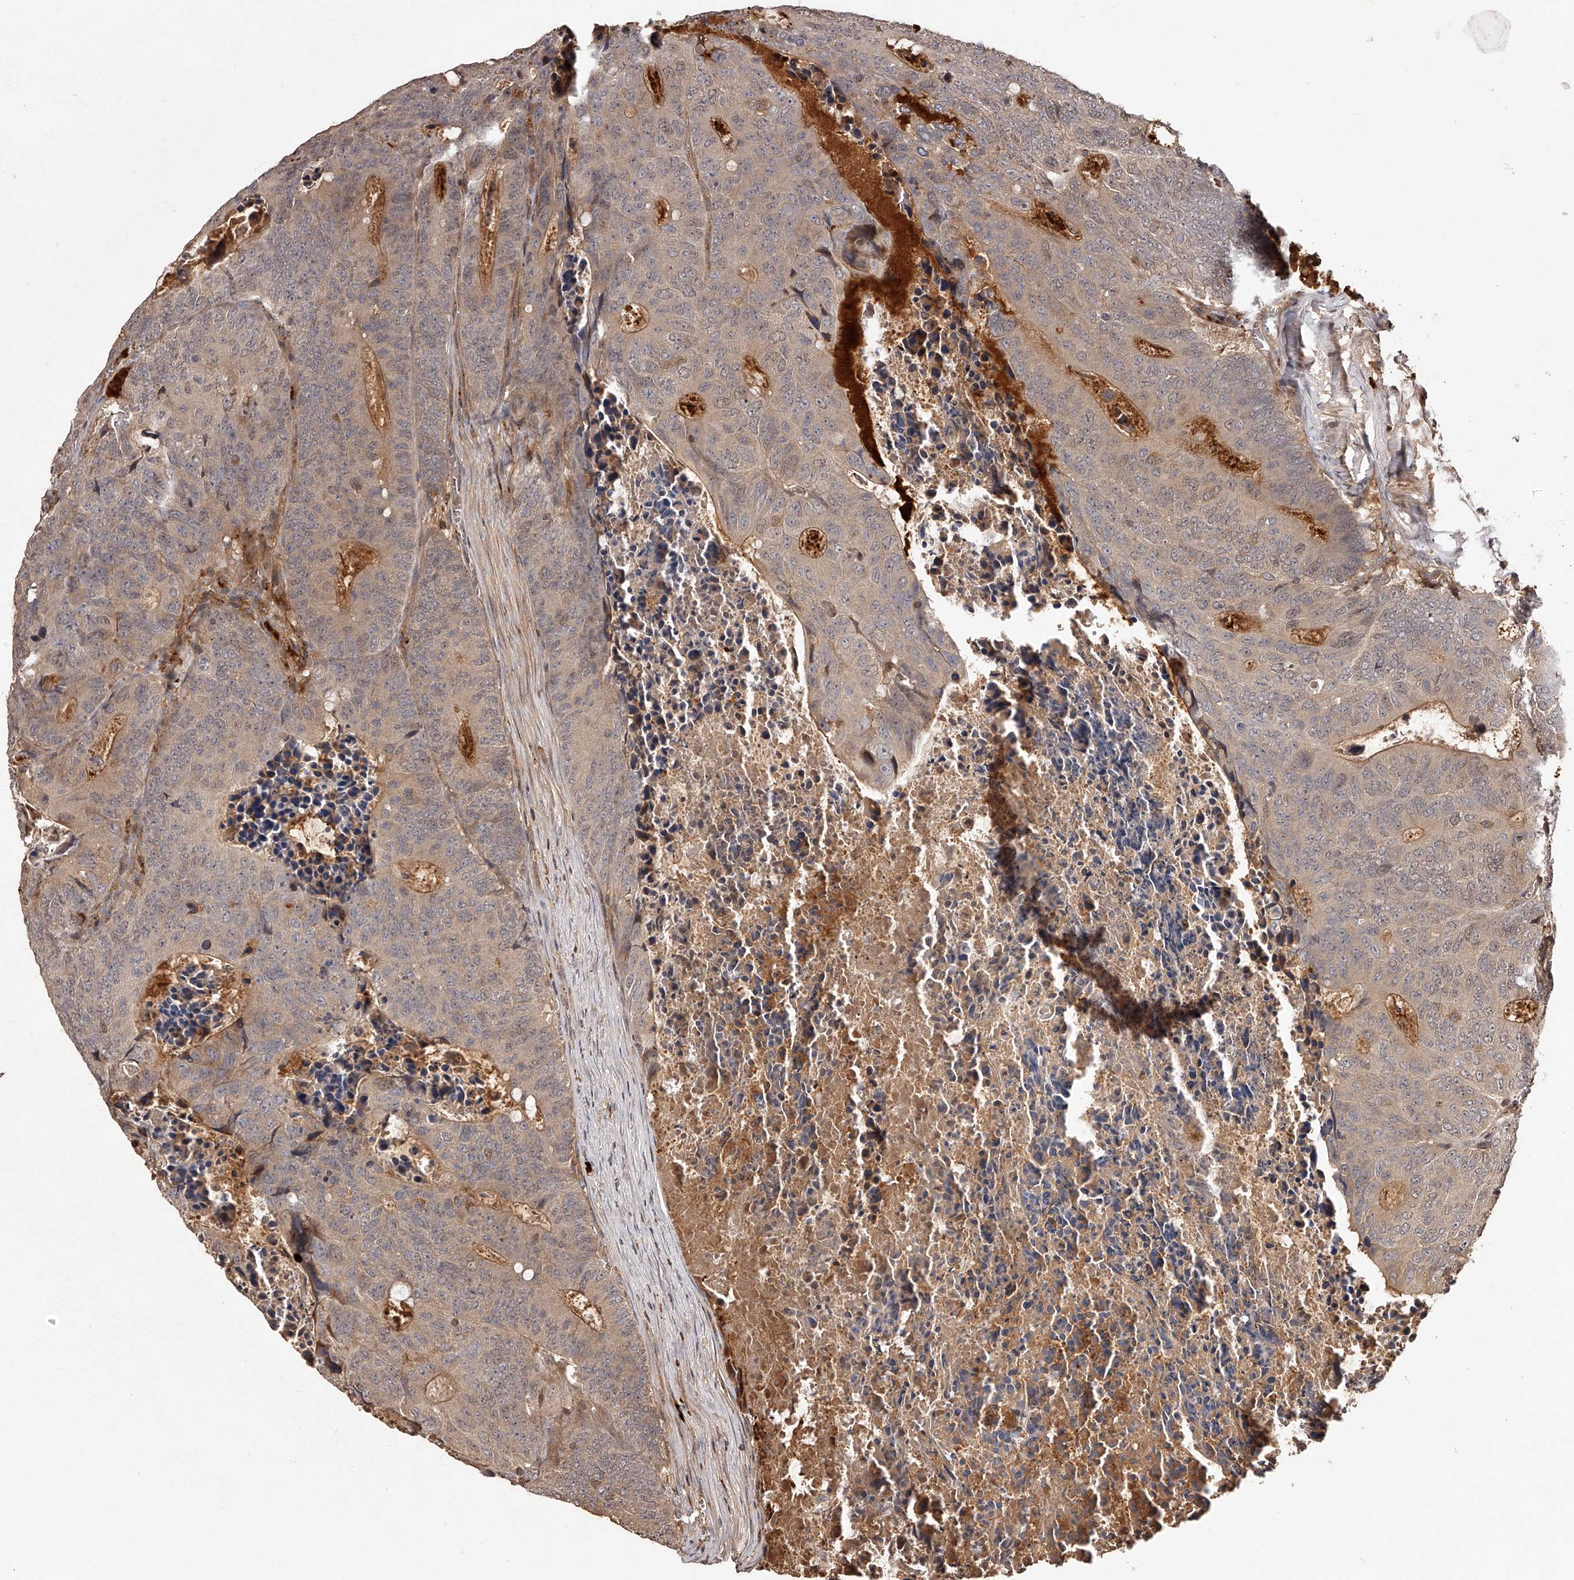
{"staining": {"intensity": "weak", "quantity": "25%-75%", "location": "cytoplasmic/membranous"}, "tissue": "colorectal cancer", "cell_type": "Tumor cells", "image_type": "cancer", "snomed": [{"axis": "morphology", "description": "Adenocarcinoma, NOS"}, {"axis": "topography", "description": "Colon"}], "caption": "This is an image of immunohistochemistry staining of colorectal cancer (adenocarcinoma), which shows weak staining in the cytoplasmic/membranous of tumor cells.", "gene": "CRYZL1", "patient": {"sex": "male", "age": 87}}